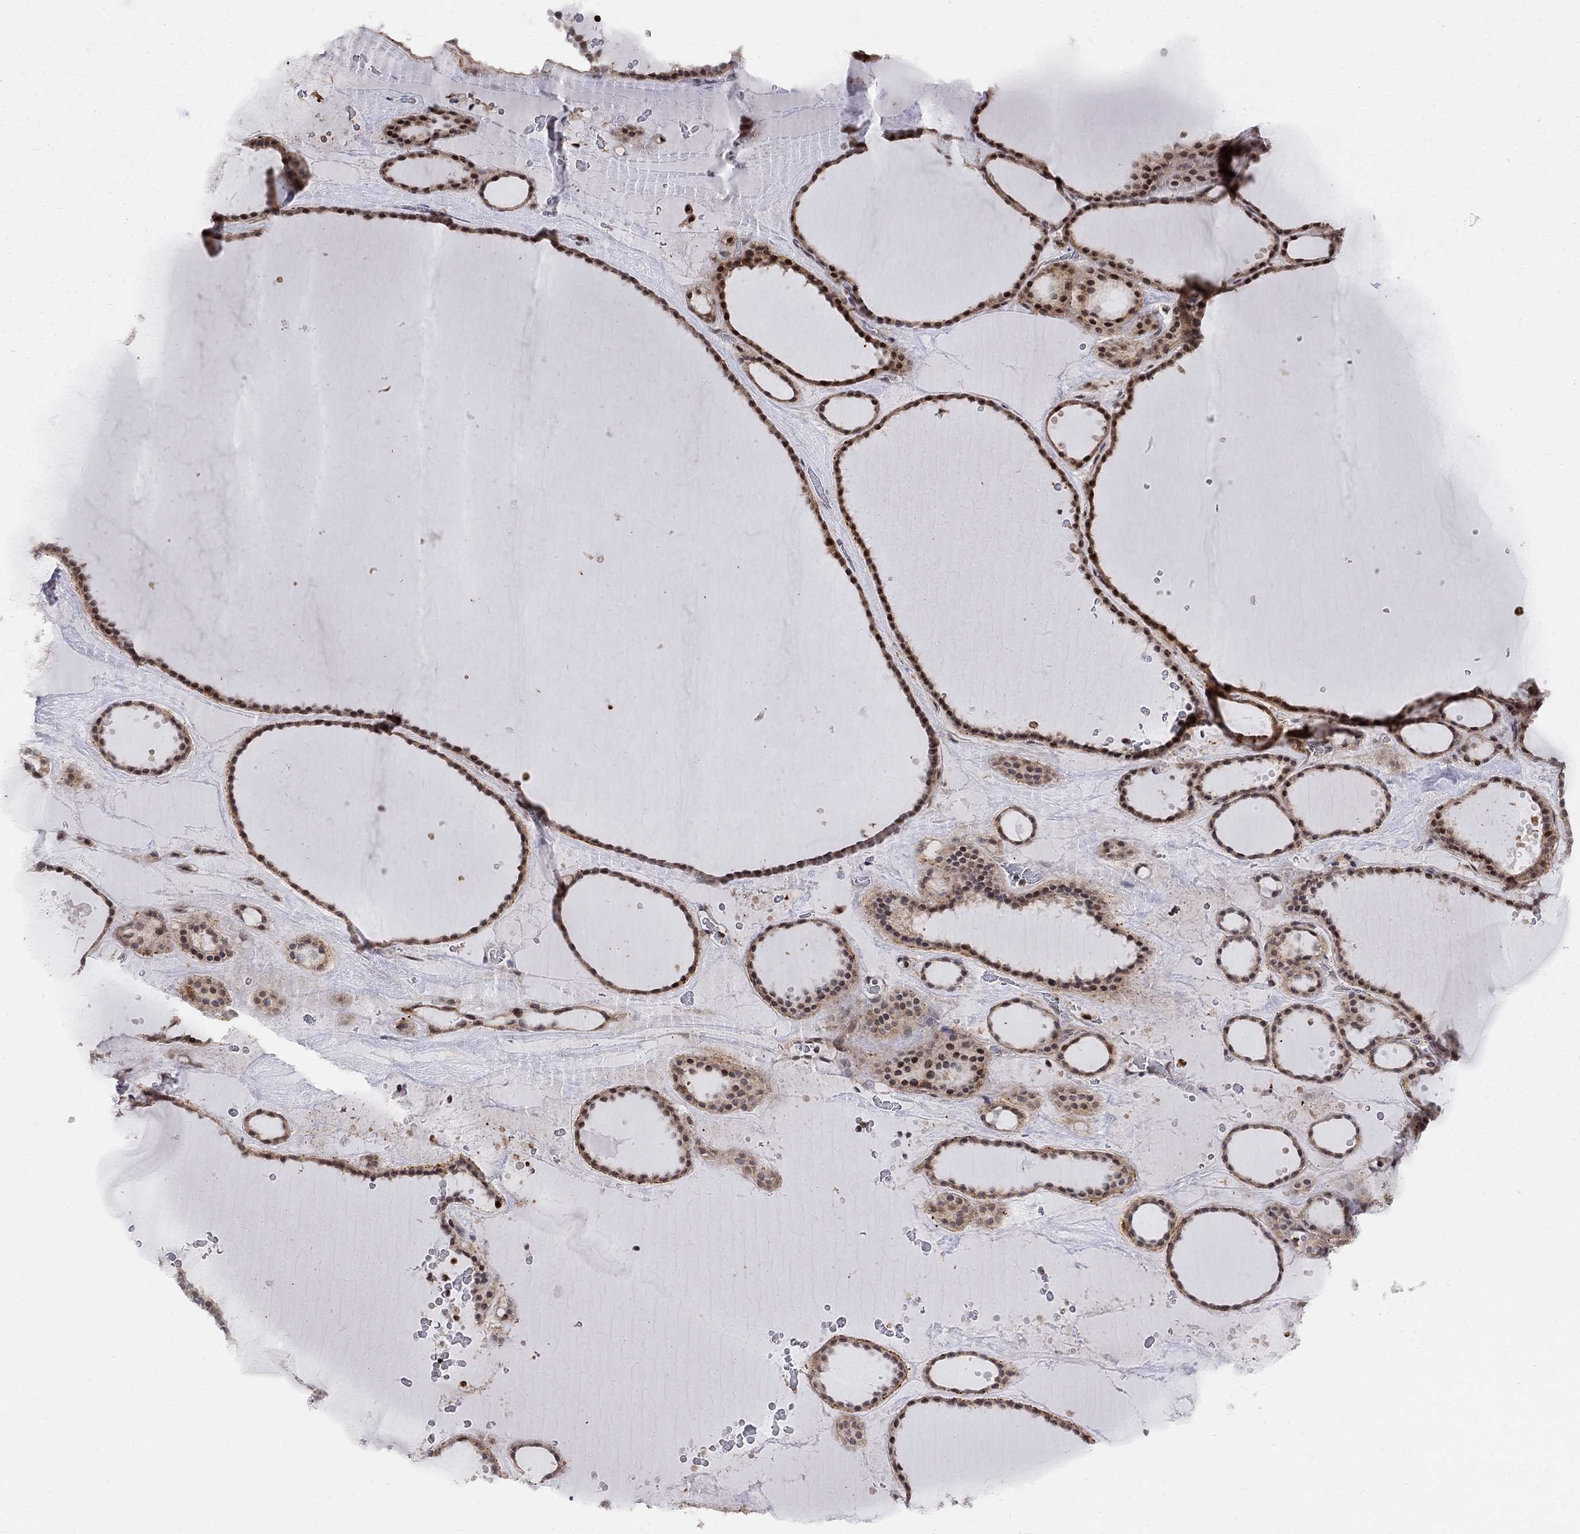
{"staining": {"intensity": "strong", "quantity": "25%-75%", "location": "cytoplasmic/membranous,nuclear"}, "tissue": "thyroid gland", "cell_type": "Glandular cells", "image_type": "normal", "snomed": [{"axis": "morphology", "description": "Normal tissue, NOS"}, {"axis": "topography", "description": "Thyroid gland"}], "caption": "IHC photomicrograph of unremarkable human thyroid gland stained for a protein (brown), which shows high levels of strong cytoplasmic/membranous,nuclear expression in about 25%-75% of glandular cells.", "gene": "ELOB", "patient": {"sex": "male", "age": 63}}